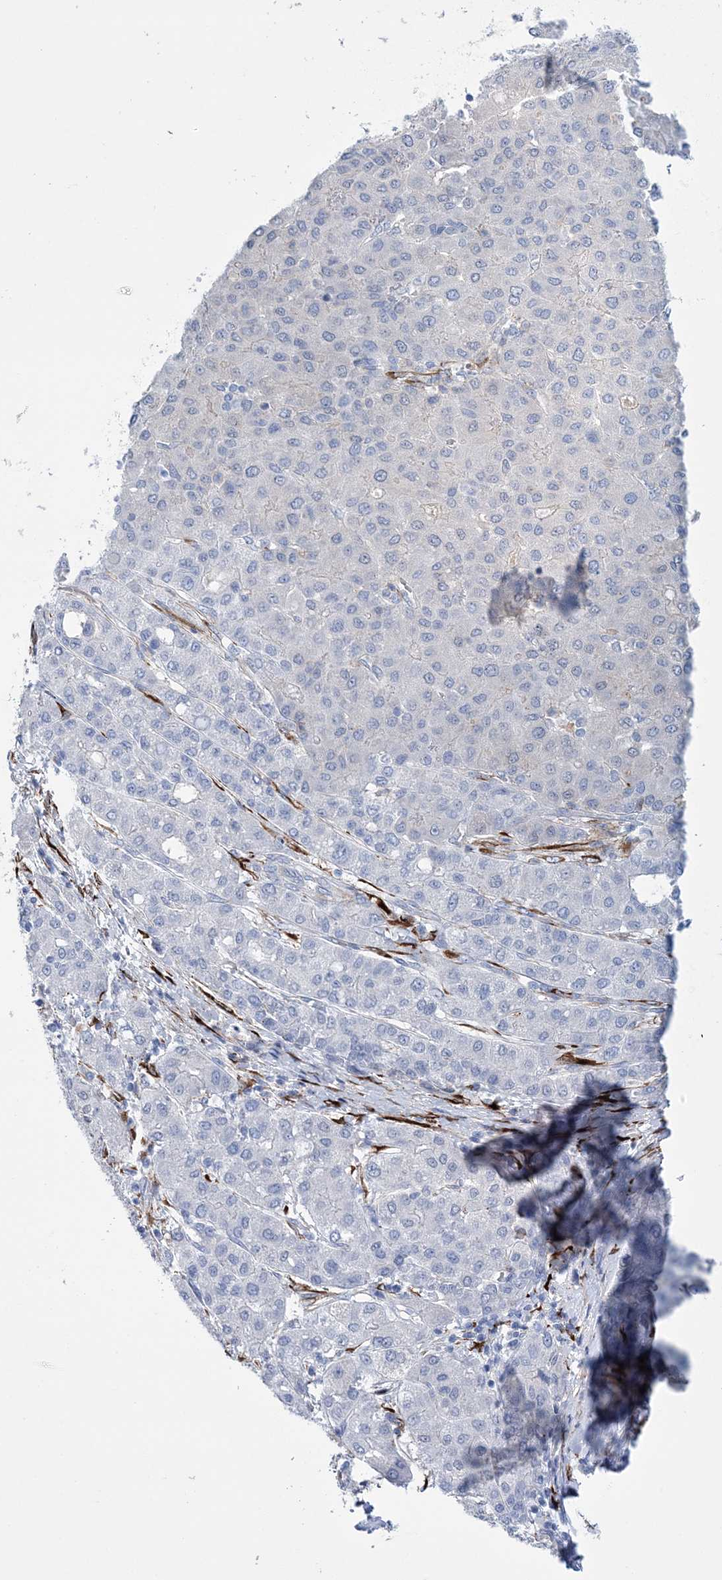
{"staining": {"intensity": "negative", "quantity": "none", "location": "none"}, "tissue": "liver cancer", "cell_type": "Tumor cells", "image_type": "cancer", "snomed": [{"axis": "morphology", "description": "Carcinoma, Hepatocellular, NOS"}, {"axis": "topography", "description": "Liver"}], "caption": "Histopathology image shows no protein positivity in tumor cells of liver cancer (hepatocellular carcinoma) tissue.", "gene": "RAB11FIP5", "patient": {"sex": "male", "age": 65}}